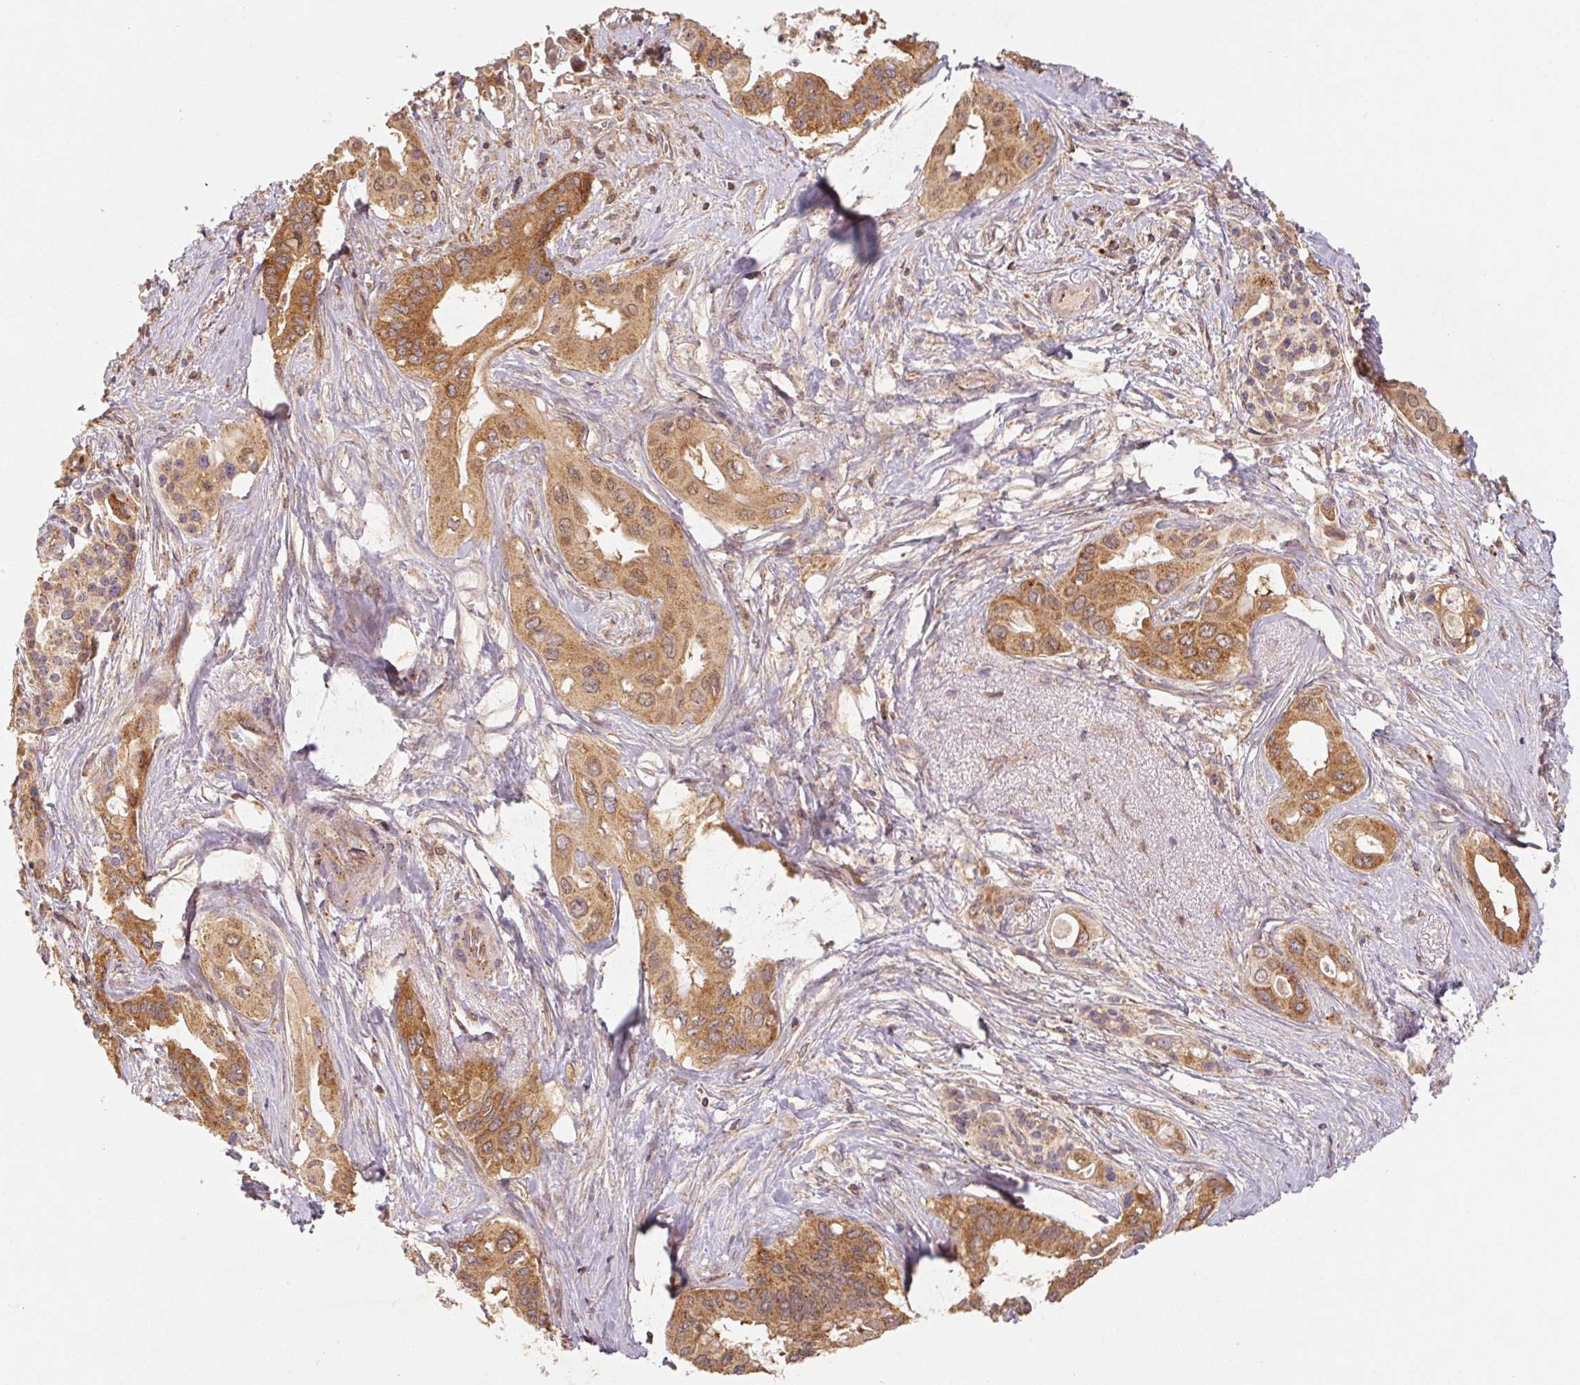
{"staining": {"intensity": "moderate", "quantity": ">75%", "location": "cytoplasmic/membranous,nuclear"}, "tissue": "pancreatic cancer", "cell_type": "Tumor cells", "image_type": "cancer", "snomed": [{"axis": "morphology", "description": "Adenocarcinoma, NOS"}, {"axis": "topography", "description": "Pancreas"}], "caption": "Pancreatic cancer was stained to show a protein in brown. There is medium levels of moderate cytoplasmic/membranous and nuclear staining in about >75% of tumor cells. The staining is performed using DAB (3,3'-diaminobenzidine) brown chromogen to label protein expression. The nuclei are counter-stained blue using hematoxylin.", "gene": "MTHFD1", "patient": {"sex": "female", "age": 77}}